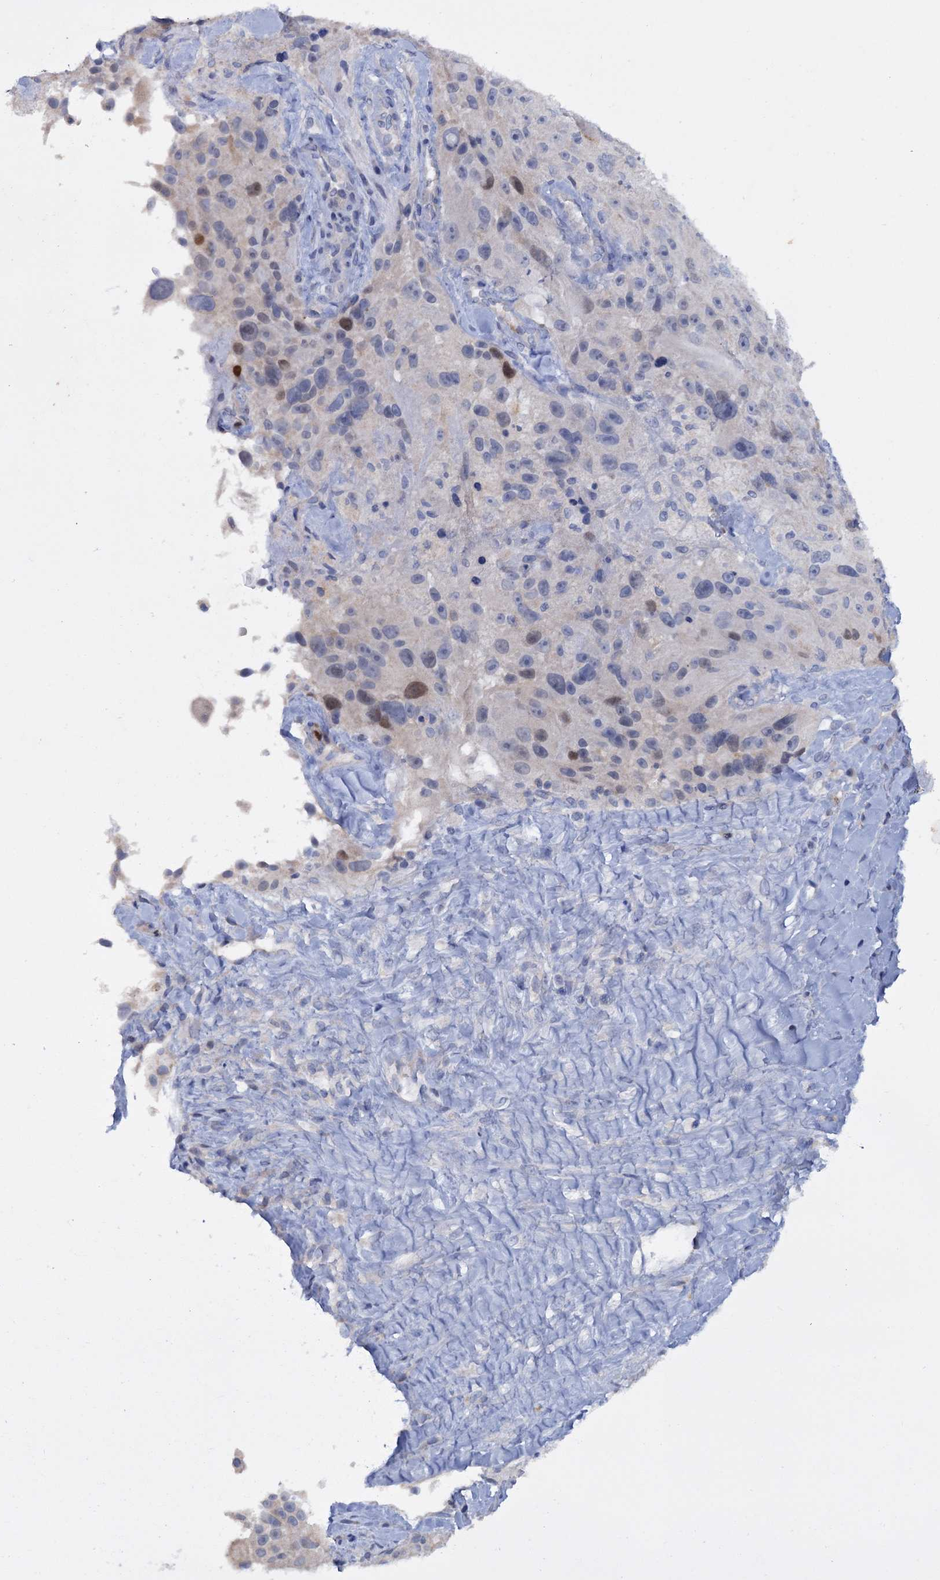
{"staining": {"intensity": "moderate", "quantity": "<25%", "location": "nuclear"}, "tissue": "melanoma", "cell_type": "Tumor cells", "image_type": "cancer", "snomed": [{"axis": "morphology", "description": "Malignant melanoma, Metastatic site"}, {"axis": "topography", "description": "Lymph node"}], "caption": "IHC (DAB) staining of malignant melanoma (metastatic site) reveals moderate nuclear protein expression in about <25% of tumor cells.", "gene": "FAM111B", "patient": {"sex": "male", "age": 62}}